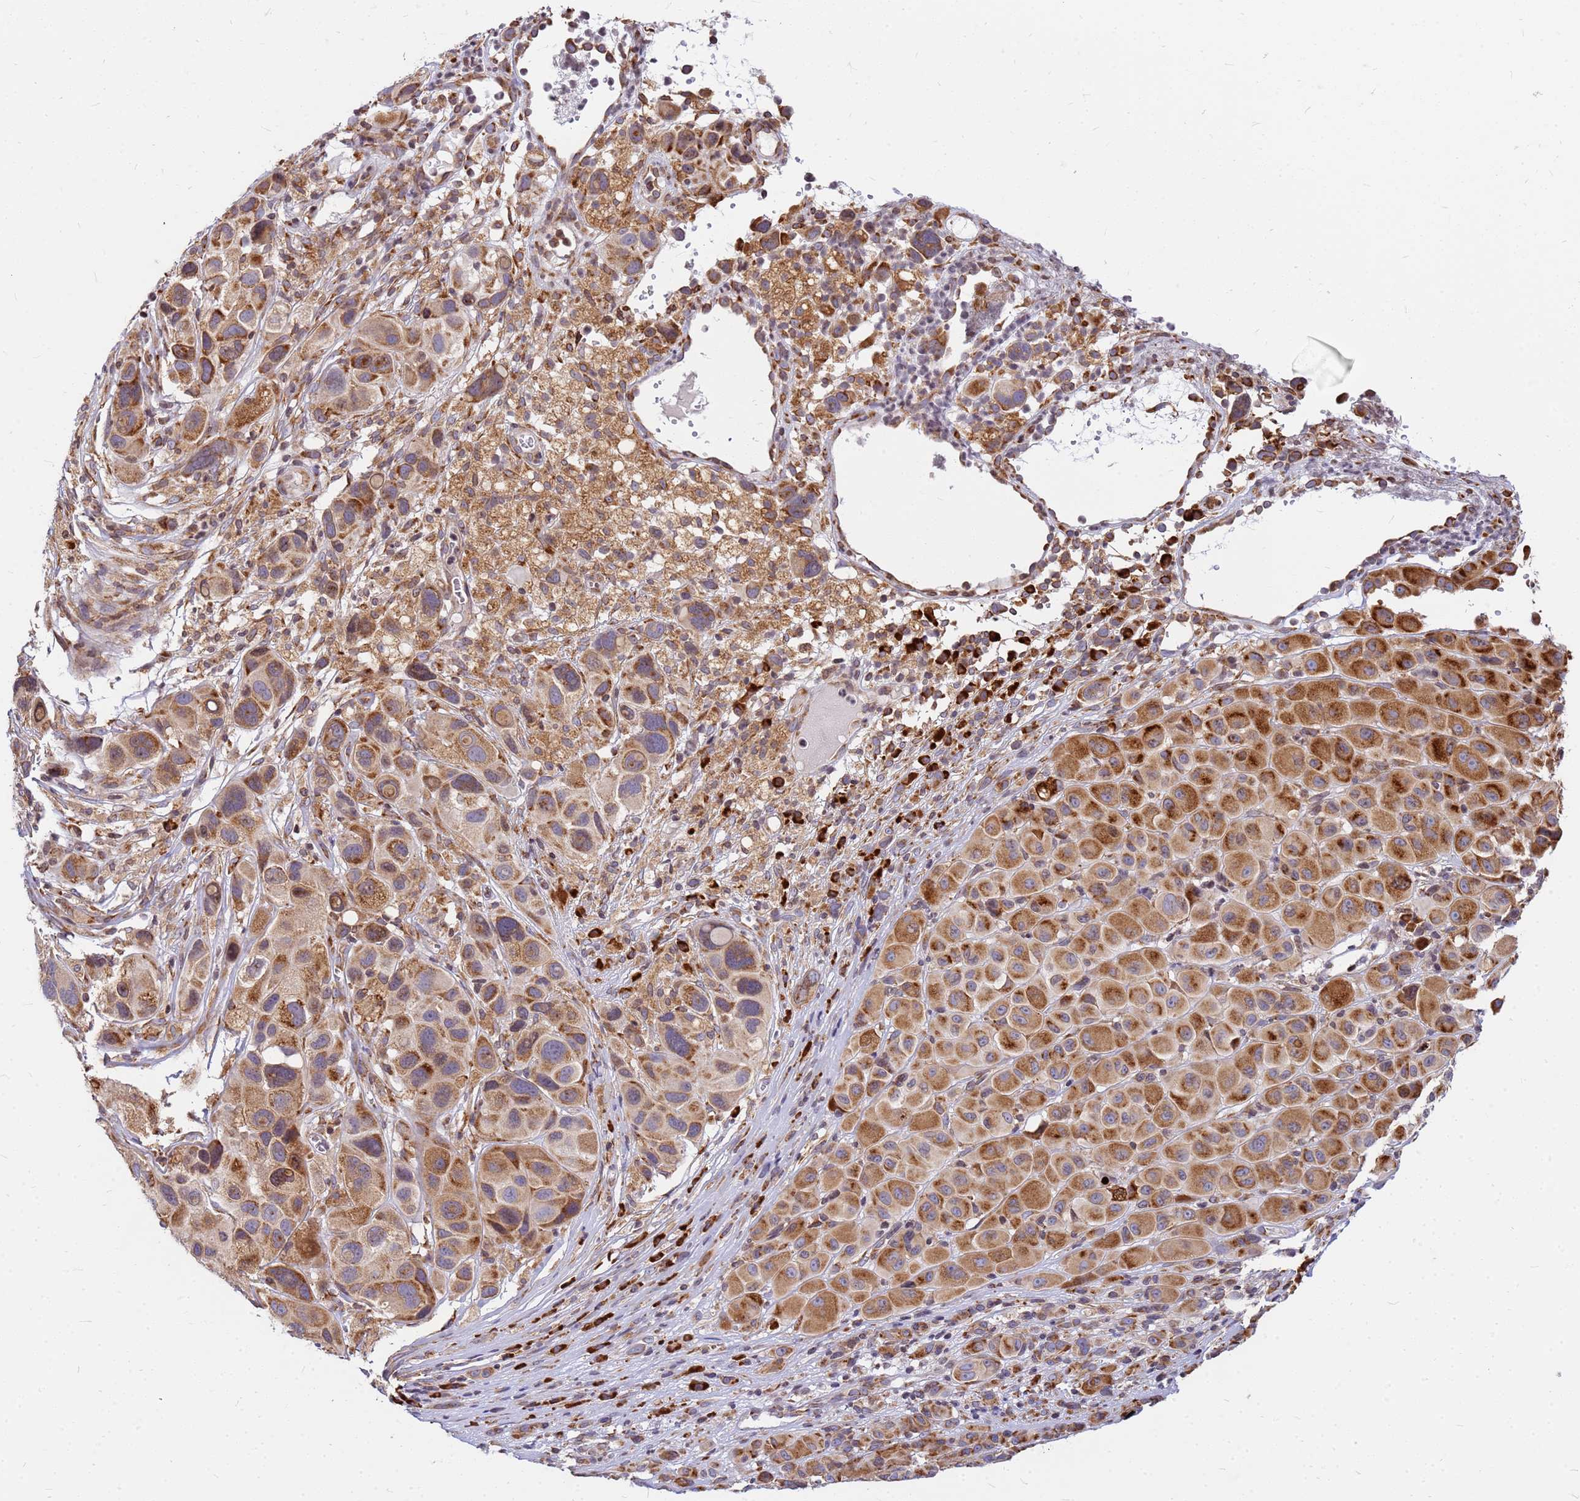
{"staining": {"intensity": "moderate", "quantity": ">75%", "location": "cytoplasmic/membranous"}, "tissue": "melanoma", "cell_type": "Tumor cells", "image_type": "cancer", "snomed": [{"axis": "morphology", "description": "Malignant melanoma, NOS"}, {"axis": "topography", "description": "Skin of trunk"}], "caption": "Tumor cells reveal medium levels of moderate cytoplasmic/membranous staining in about >75% of cells in human malignant melanoma.", "gene": "SSR4", "patient": {"sex": "male", "age": 71}}